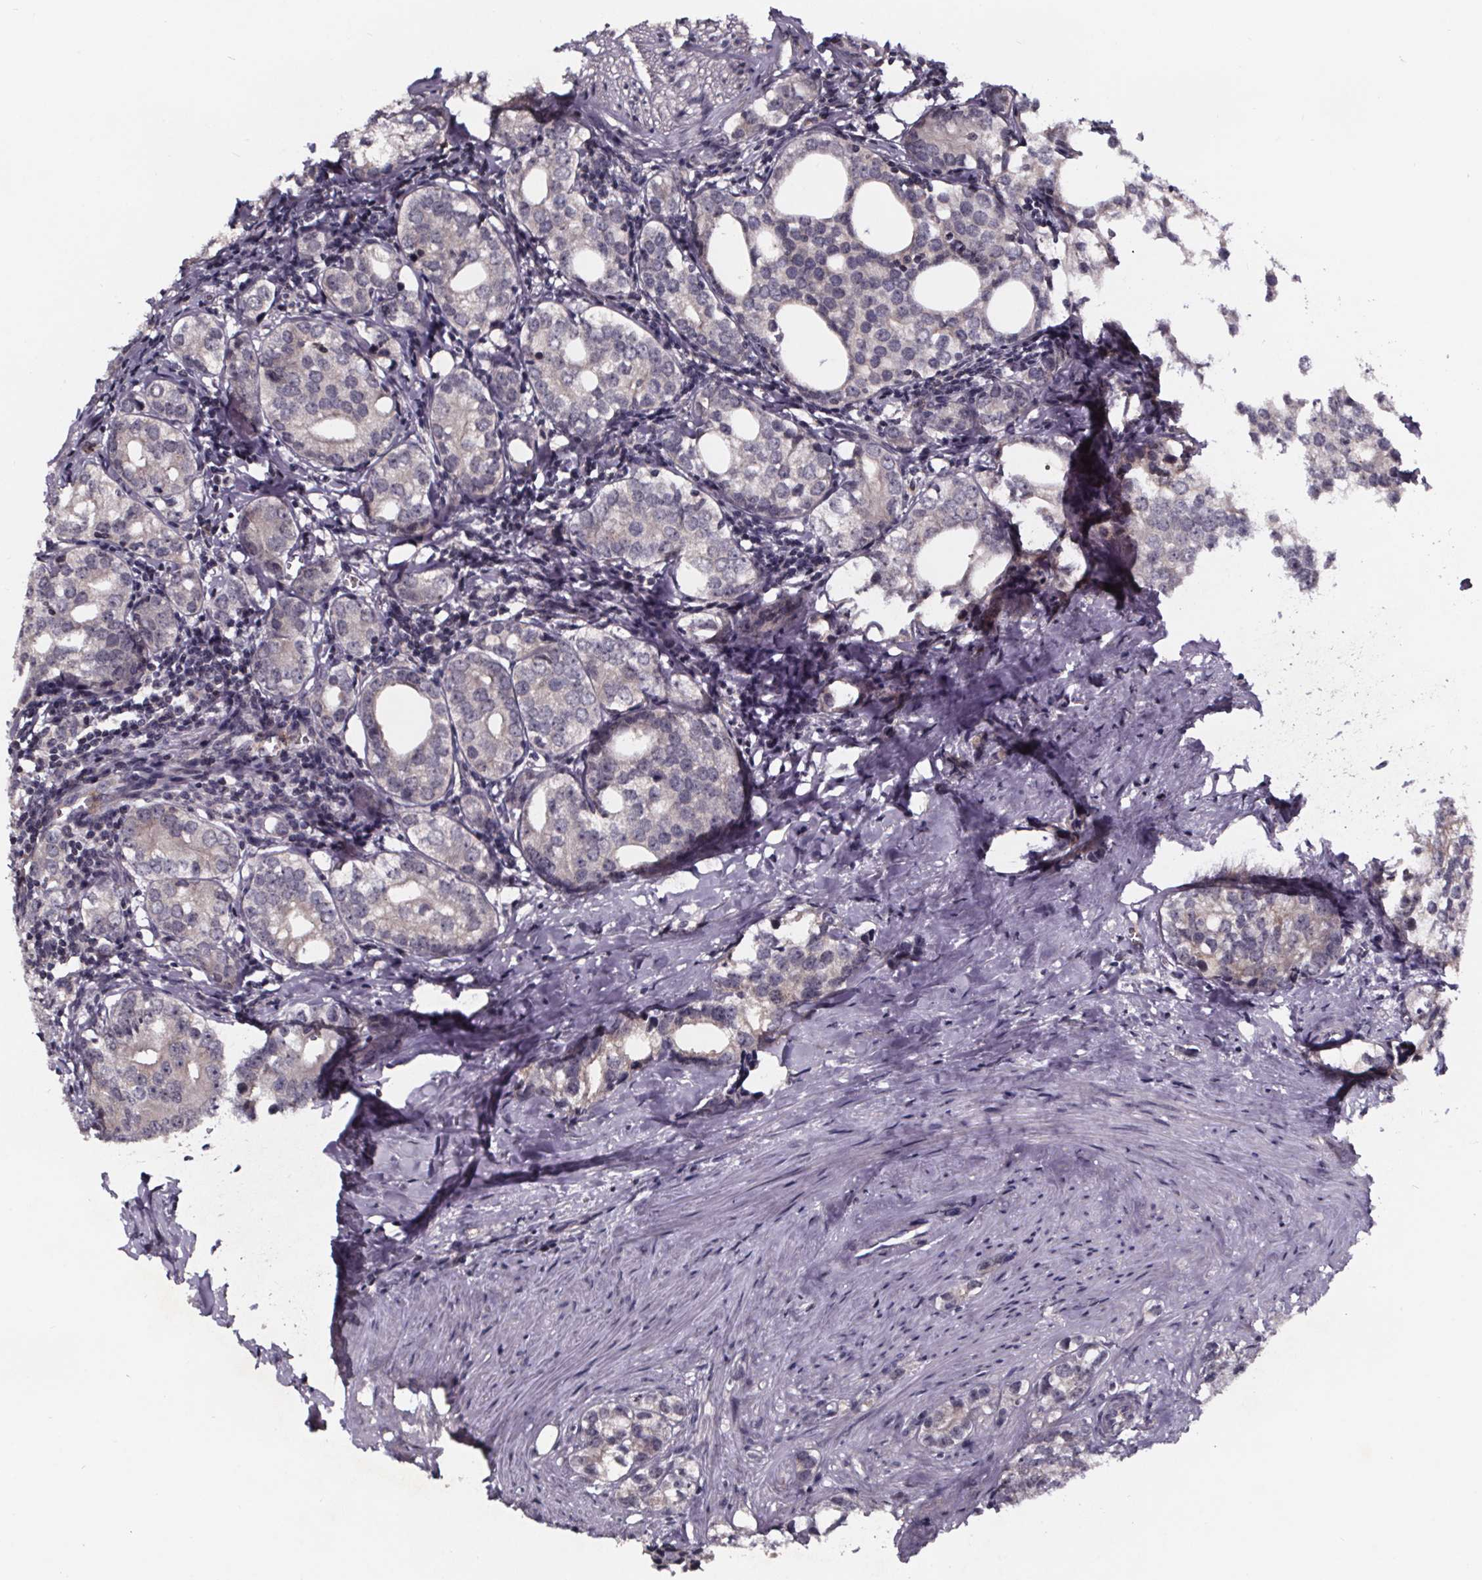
{"staining": {"intensity": "negative", "quantity": "none", "location": "none"}, "tissue": "prostate cancer", "cell_type": "Tumor cells", "image_type": "cancer", "snomed": [{"axis": "morphology", "description": "Adenocarcinoma, NOS"}, {"axis": "topography", "description": "Prostate and seminal vesicle, NOS"}], "caption": "This histopathology image is of prostate cancer stained with IHC to label a protein in brown with the nuclei are counter-stained blue. There is no positivity in tumor cells. (Brightfield microscopy of DAB (3,3'-diaminobenzidine) immunohistochemistry at high magnification).", "gene": "SMIM1", "patient": {"sex": "male", "age": 63}}